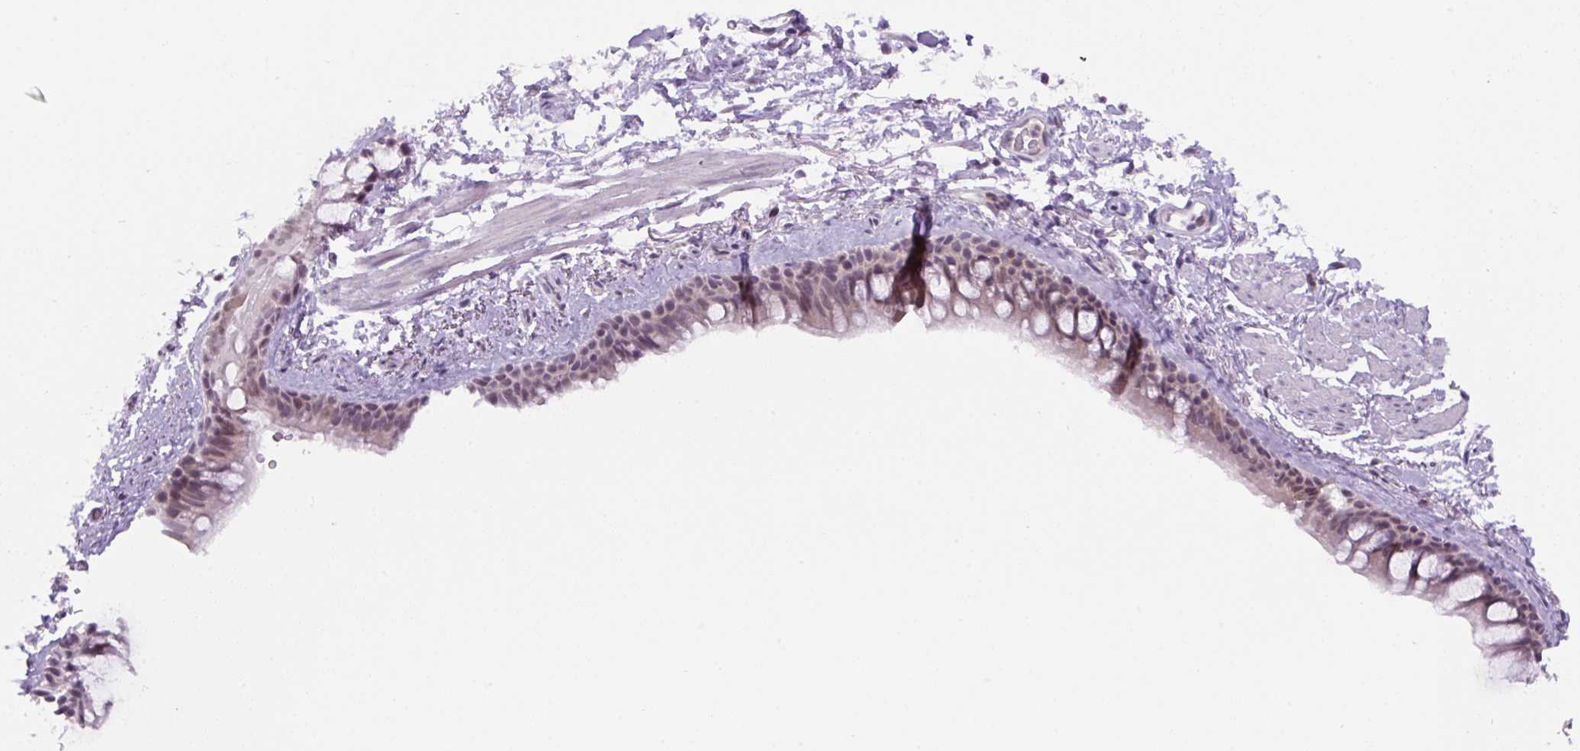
{"staining": {"intensity": "weak", "quantity": "25%-75%", "location": "nuclear"}, "tissue": "bronchus", "cell_type": "Respiratory epithelial cells", "image_type": "normal", "snomed": [{"axis": "morphology", "description": "Normal tissue, NOS"}, {"axis": "topography", "description": "Lymph node"}, {"axis": "topography", "description": "Cartilage tissue"}, {"axis": "topography", "description": "Bronchus"}], "caption": "Protein analysis of unremarkable bronchus reveals weak nuclear staining in about 25%-75% of respiratory epithelial cells.", "gene": "RYBP", "patient": {"sex": "female", "age": 70}}